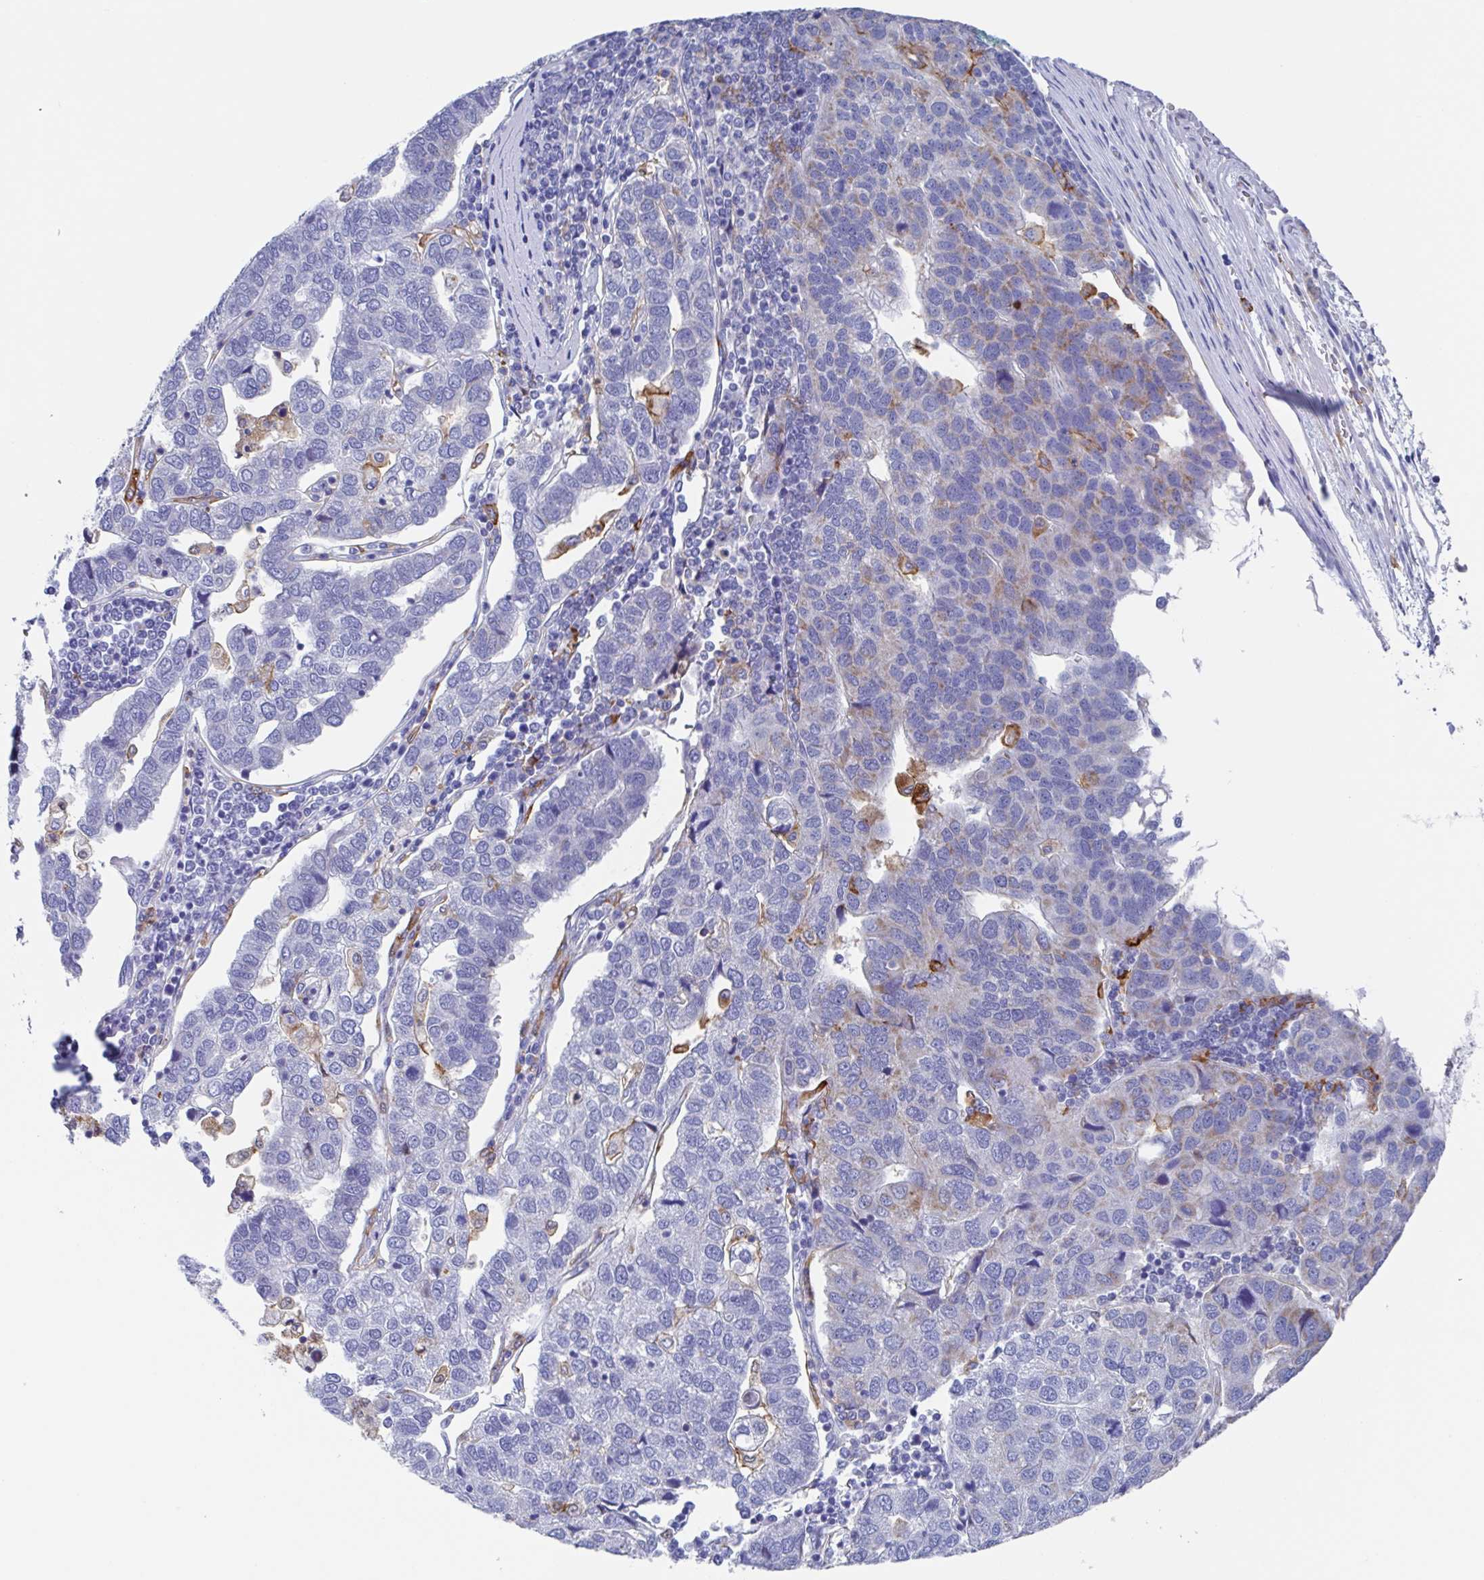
{"staining": {"intensity": "negative", "quantity": "none", "location": "none"}, "tissue": "pancreatic cancer", "cell_type": "Tumor cells", "image_type": "cancer", "snomed": [{"axis": "morphology", "description": "Adenocarcinoma, NOS"}, {"axis": "topography", "description": "Pancreas"}], "caption": "The image reveals no significant expression in tumor cells of pancreatic adenocarcinoma.", "gene": "FCGR3A", "patient": {"sex": "female", "age": 61}}